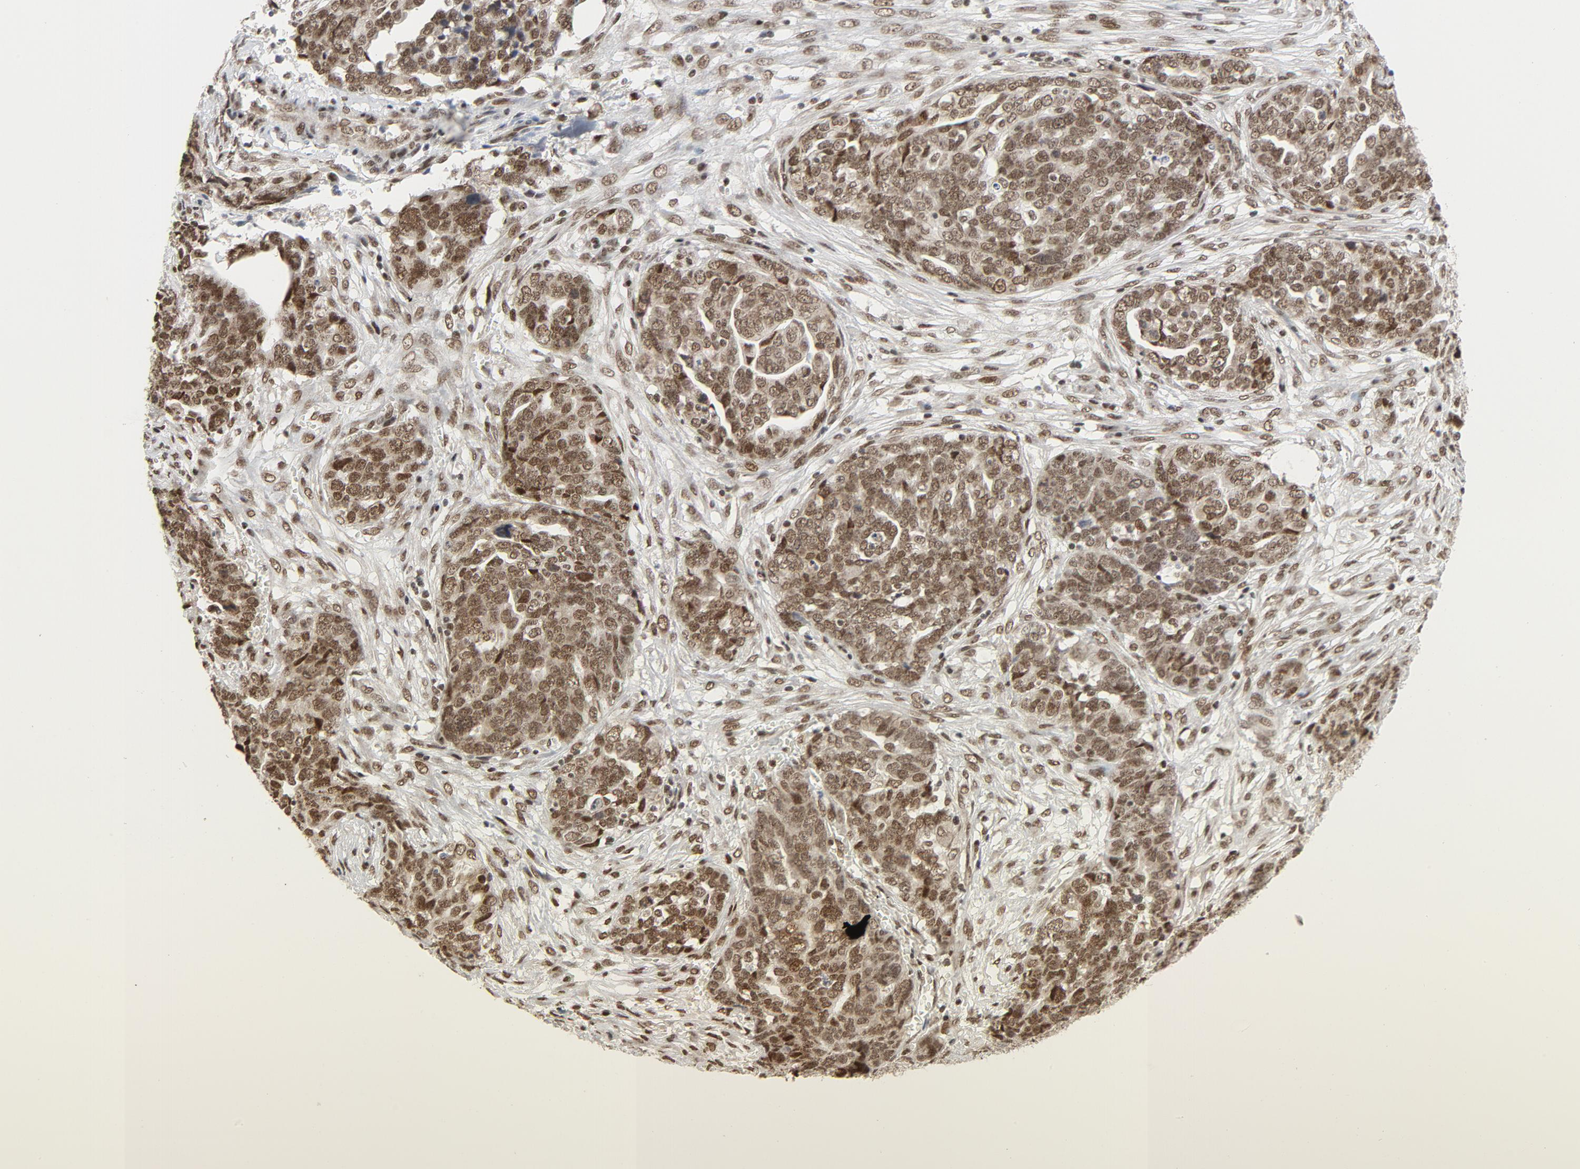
{"staining": {"intensity": "moderate", "quantity": ">75%", "location": "nuclear"}, "tissue": "ovarian cancer", "cell_type": "Tumor cells", "image_type": "cancer", "snomed": [{"axis": "morphology", "description": "Normal tissue, NOS"}, {"axis": "morphology", "description": "Cystadenocarcinoma, serous, NOS"}, {"axis": "topography", "description": "Fallopian tube"}, {"axis": "topography", "description": "Ovary"}], "caption": "A photomicrograph of ovarian cancer (serous cystadenocarcinoma) stained for a protein shows moderate nuclear brown staining in tumor cells. (DAB (3,3'-diaminobenzidine) = brown stain, brightfield microscopy at high magnification).", "gene": "ERCC1", "patient": {"sex": "female", "age": 56}}